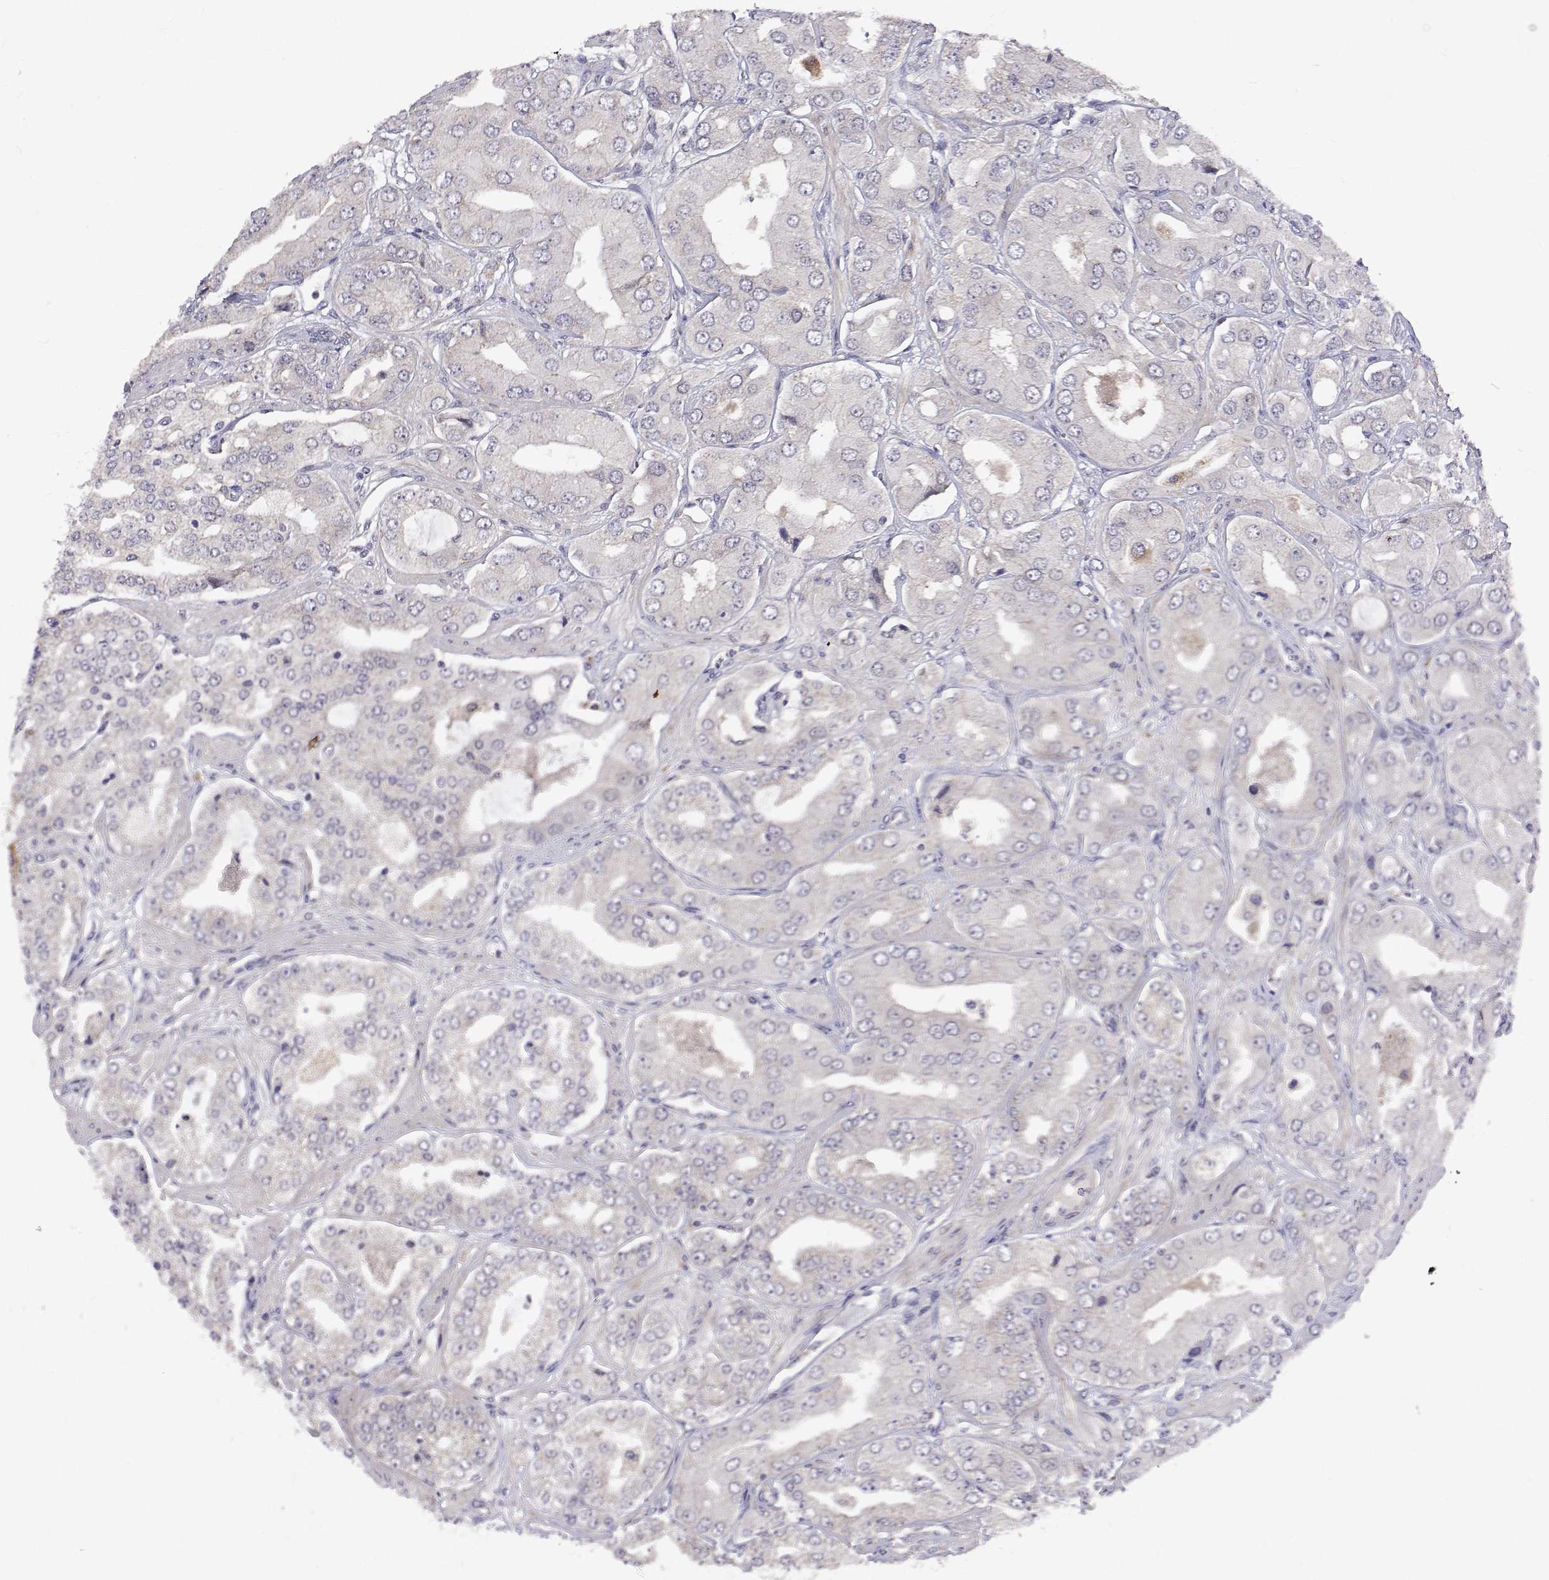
{"staining": {"intensity": "negative", "quantity": "none", "location": "none"}, "tissue": "prostate cancer", "cell_type": "Tumor cells", "image_type": "cancer", "snomed": [{"axis": "morphology", "description": "Adenocarcinoma, Low grade"}, {"axis": "topography", "description": "Prostate"}], "caption": "This is an immunohistochemistry histopathology image of human prostate cancer (low-grade adenocarcinoma). There is no expression in tumor cells.", "gene": "ALKBH8", "patient": {"sex": "male", "age": 60}}